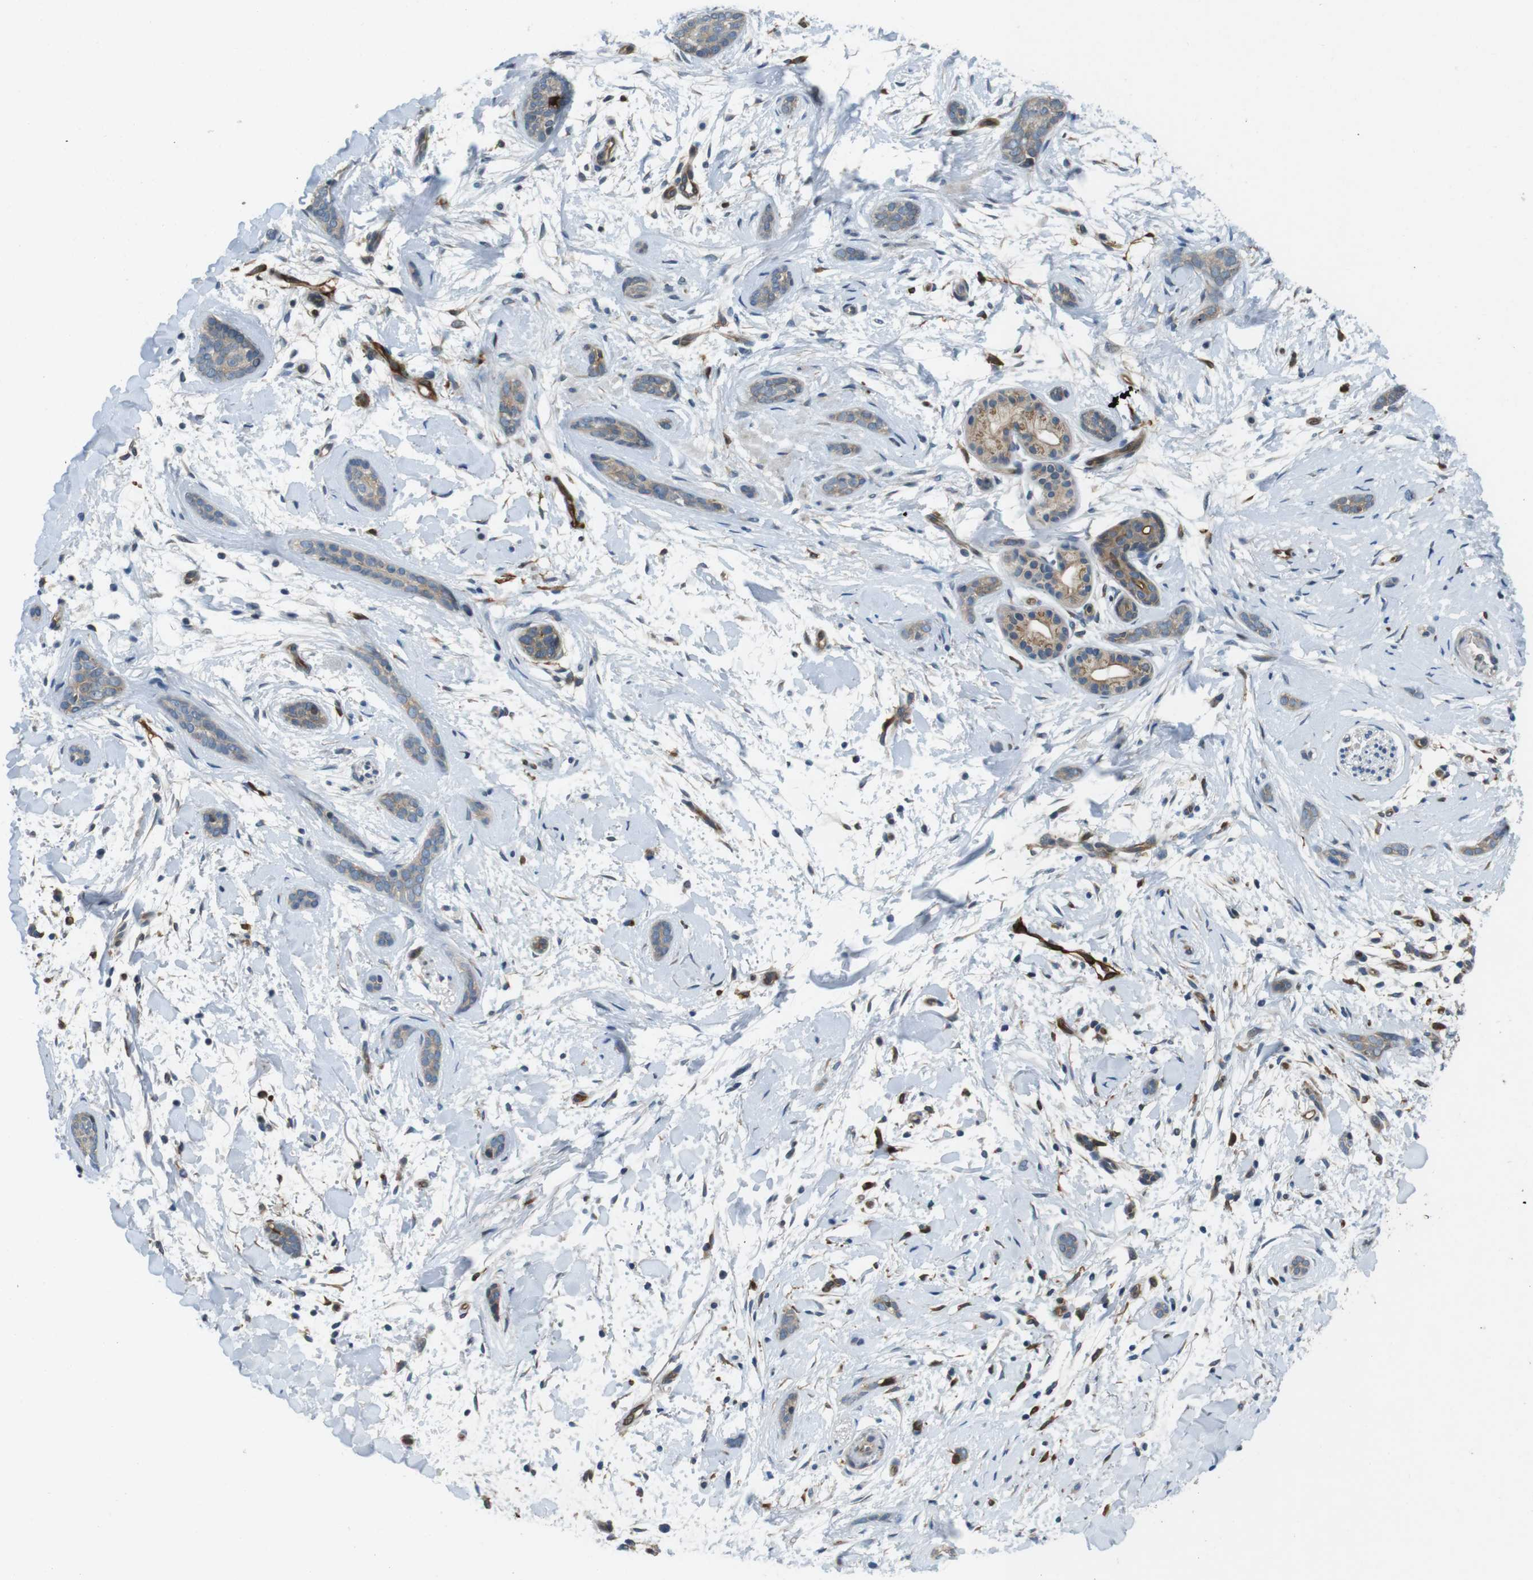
{"staining": {"intensity": "weak", "quantity": ">75%", "location": "cytoplasmic/membranous"}, "tissue": "skin cancer", "cell_type": "Tumor cells", "image_type": "cancer", "snomed": [{"axis": "morphology", "description": "Basal cell carcinoma"}, {"axis": "morphology", "description": "Adnexal tumor, benign"}, {"axis": "topography", "description": "Skin"}], "caption": "The micrograph shows immunohistochemical staining of basal cell carcinoma (skin). There is weak cytoplasmic/membranous positivity is seen in approximately >75% of tumor cells.", "gene": "PALD1", "patient": {"sex": "female", "age": 42}}